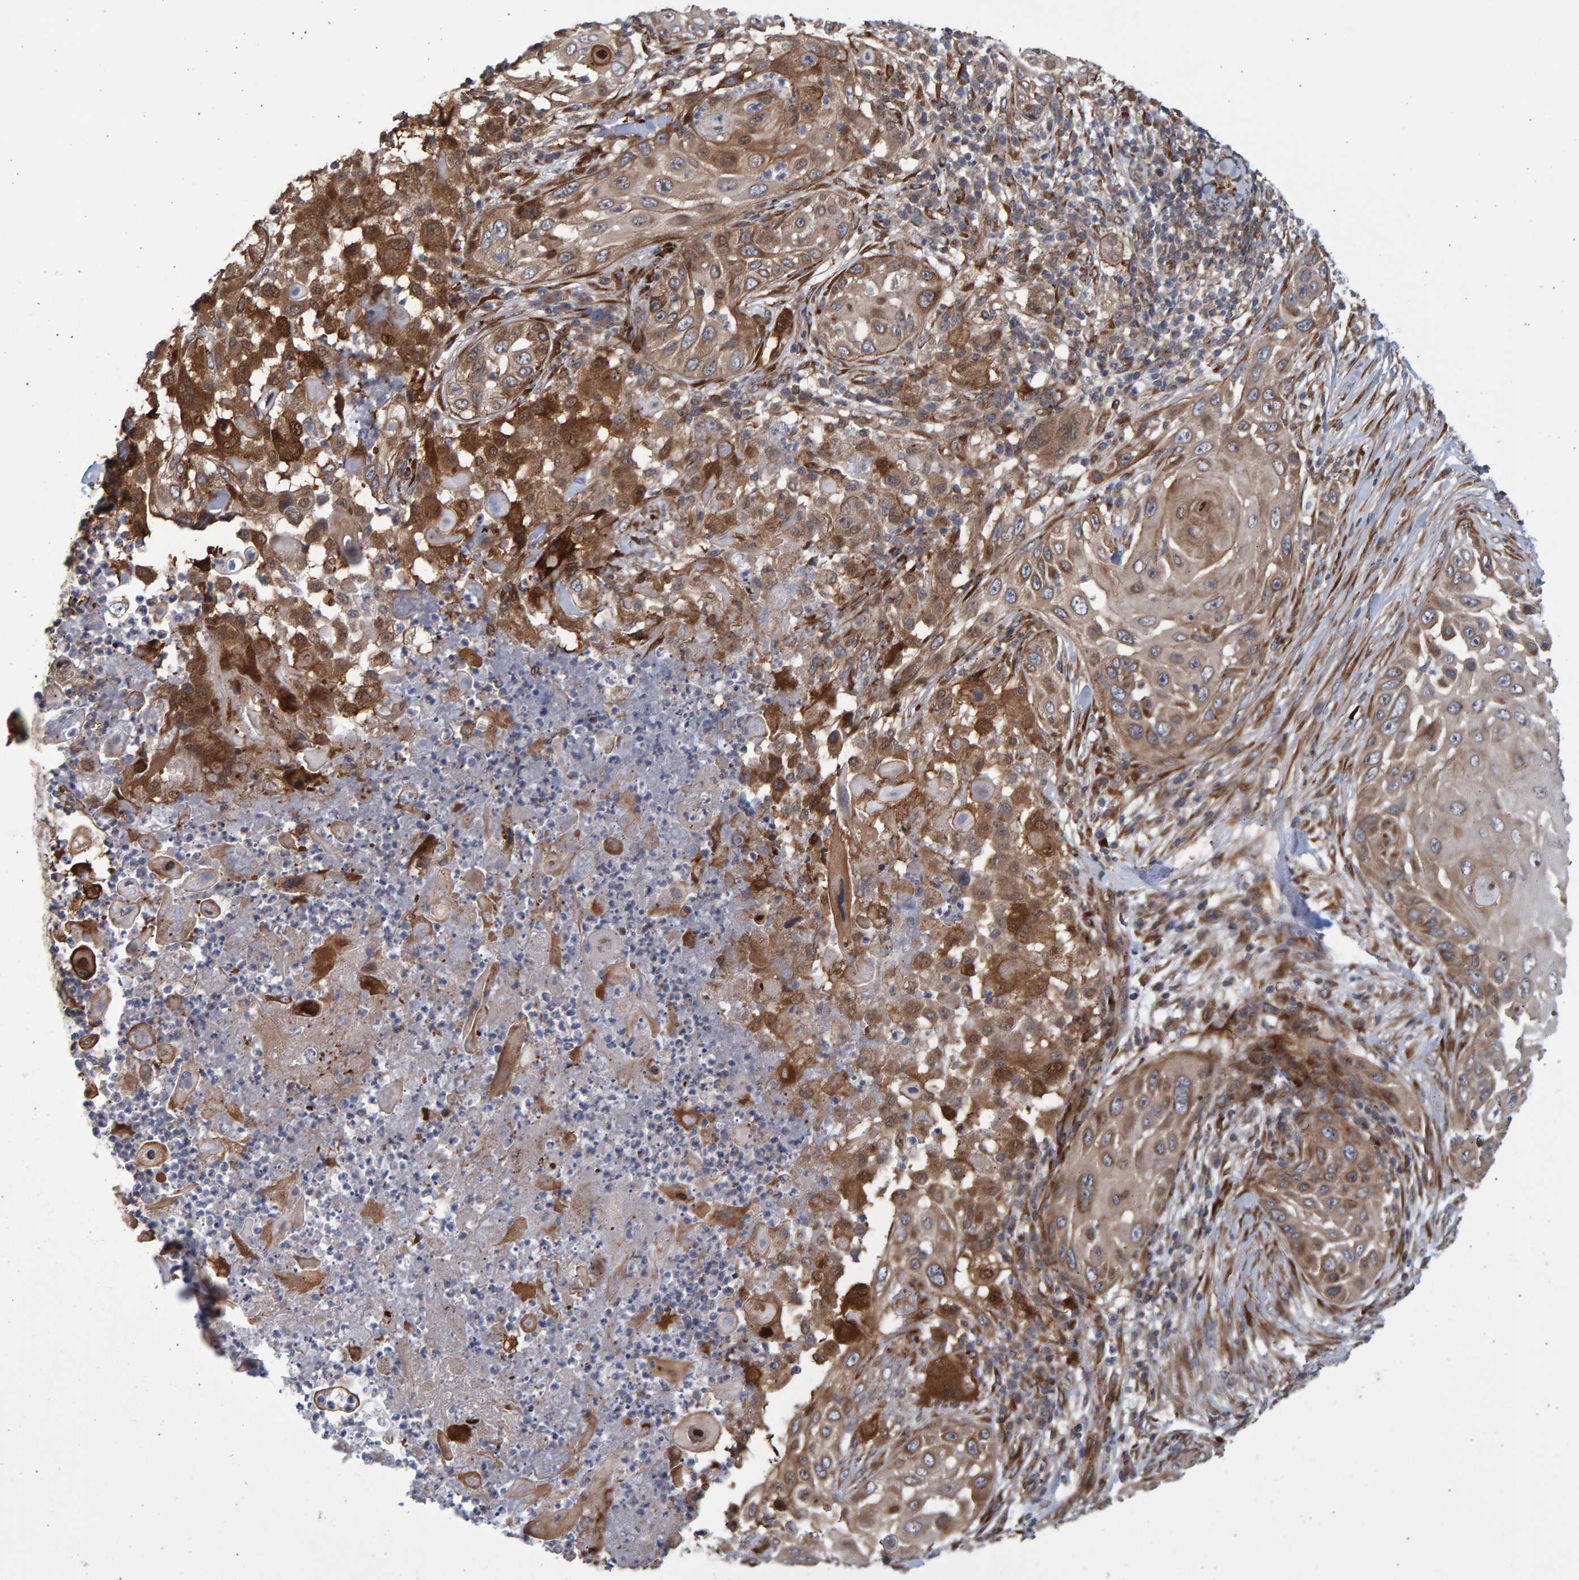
{"staining": {"intensity": "moderate", "quantity": ">75%", "location": "cytoplasmic/membranous"}, "tissue": "skin cancer", "cell_type": "Tumor cells", "image_type": "cancer", "snomed": [{"axis": "morphology", "description": "Squamous cell carcinoma, NOS"}, {"axis": "topography", "description": "Skin"}], "caption": "A micrograph of human skin cancer stained for a protein shows moderate cytoplasmic/membranous brown staining in tumor cells. (brown staining indicates protein expression, while blue staining denotes nuclei).", "gene": "LRBA", "patient": {"sex": "female", "age": 44}}